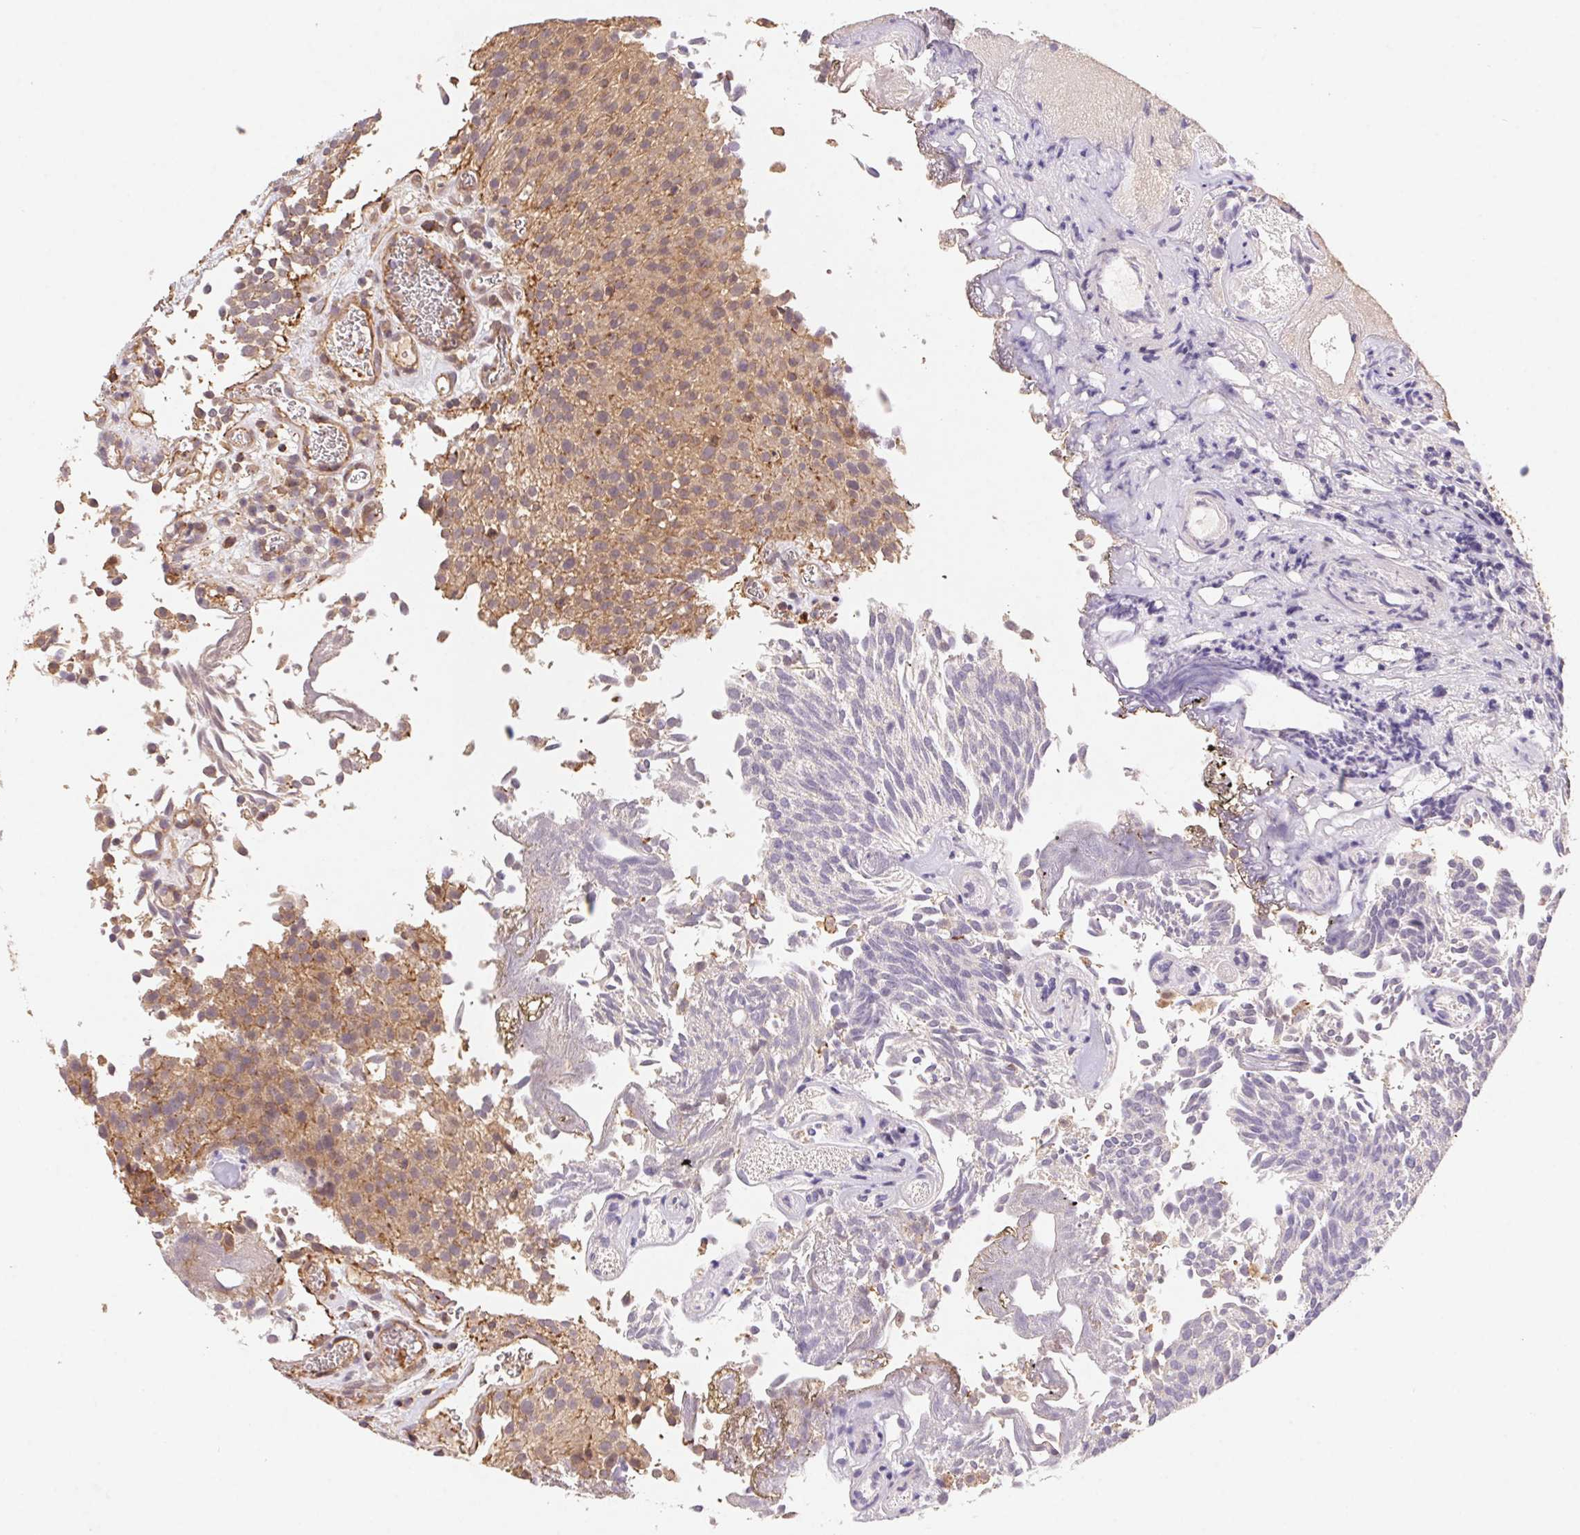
{"staining": {"intensity": "weak", "quantity": "25%-75%", "location": "cytoplasmic/membranous"}, "tissue": "urothelial cancer", "cell_type": "Tumor cells", "image_type": "cancer", "snomed": [{"axis": "morphology", "description": "Urothelial carcinoma, Low grade"}, {"axis": "topography", "description": "Urinary bladder"}], "caption": "An immunohistochemistry (IHC) micrograph of neoplastic tissue is shown. Protein staining in brown shows weak cytoplasmic/membranous positivity in urothelial cancer within tumor cells.", "gene": "ATG10", "patient": {"sex": "female", "age": 79}}